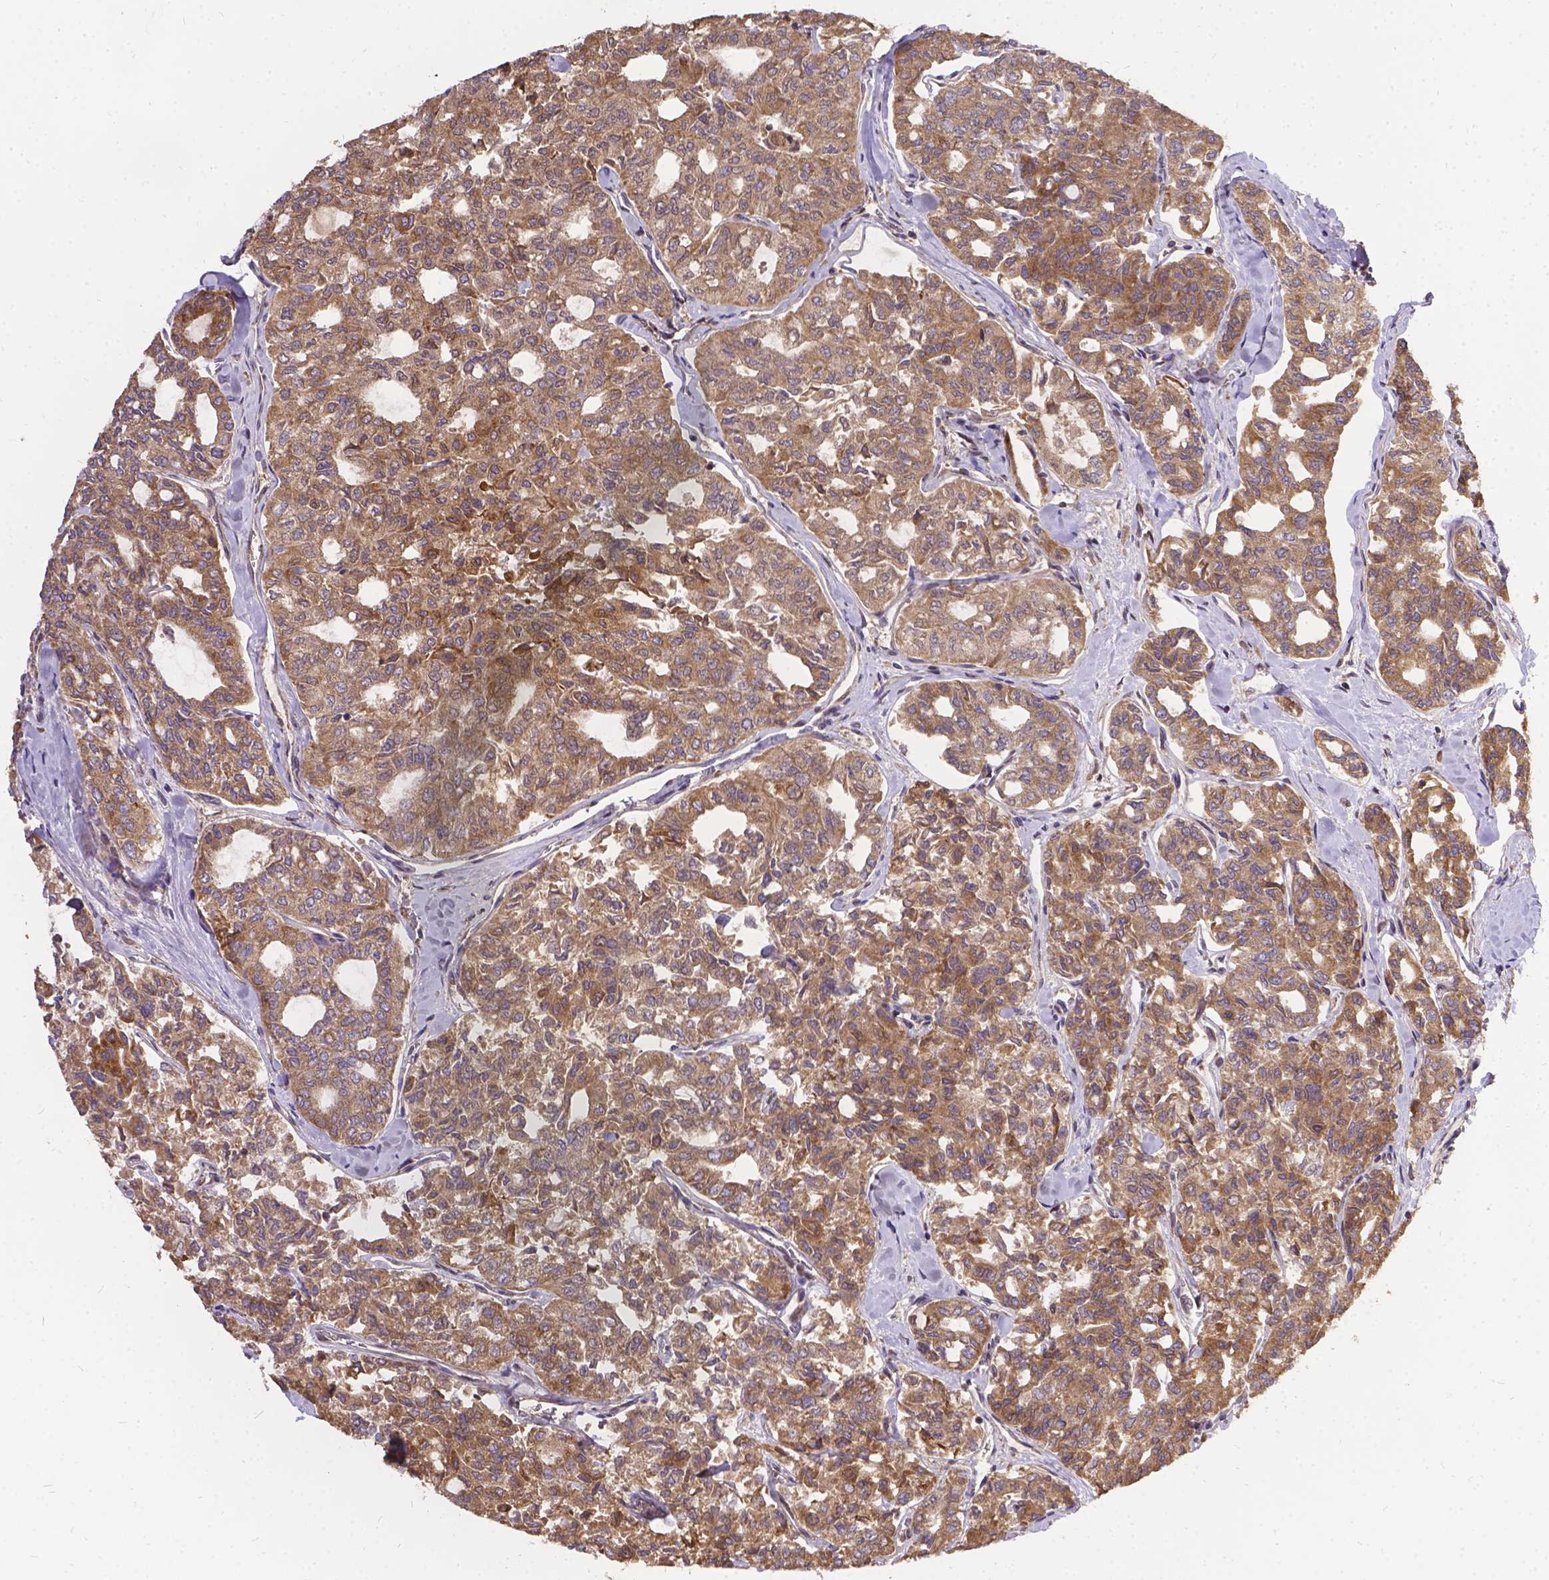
{"staining": {"intensity": "weak", "quantity": ">75%", "location": "cytoplasmic/membranous"}, "tissue": "thyroid cancer", "cell_type": "Tumor cells", "image_type": "cancer", "snomed": [{"axis": "morphology", "description": "Follicular adenoma carcinoma, NOS"}, {"axis": "topography", "description": "Thyroid gland"}], "caption": "Thyroid cancer stained with immunohistochemistry reveals weak cytoplasmic/membranous expression in about >75% of tumor cells.", "gene": "DENND6A", "patient": {"sex": "male", "age": 75}}